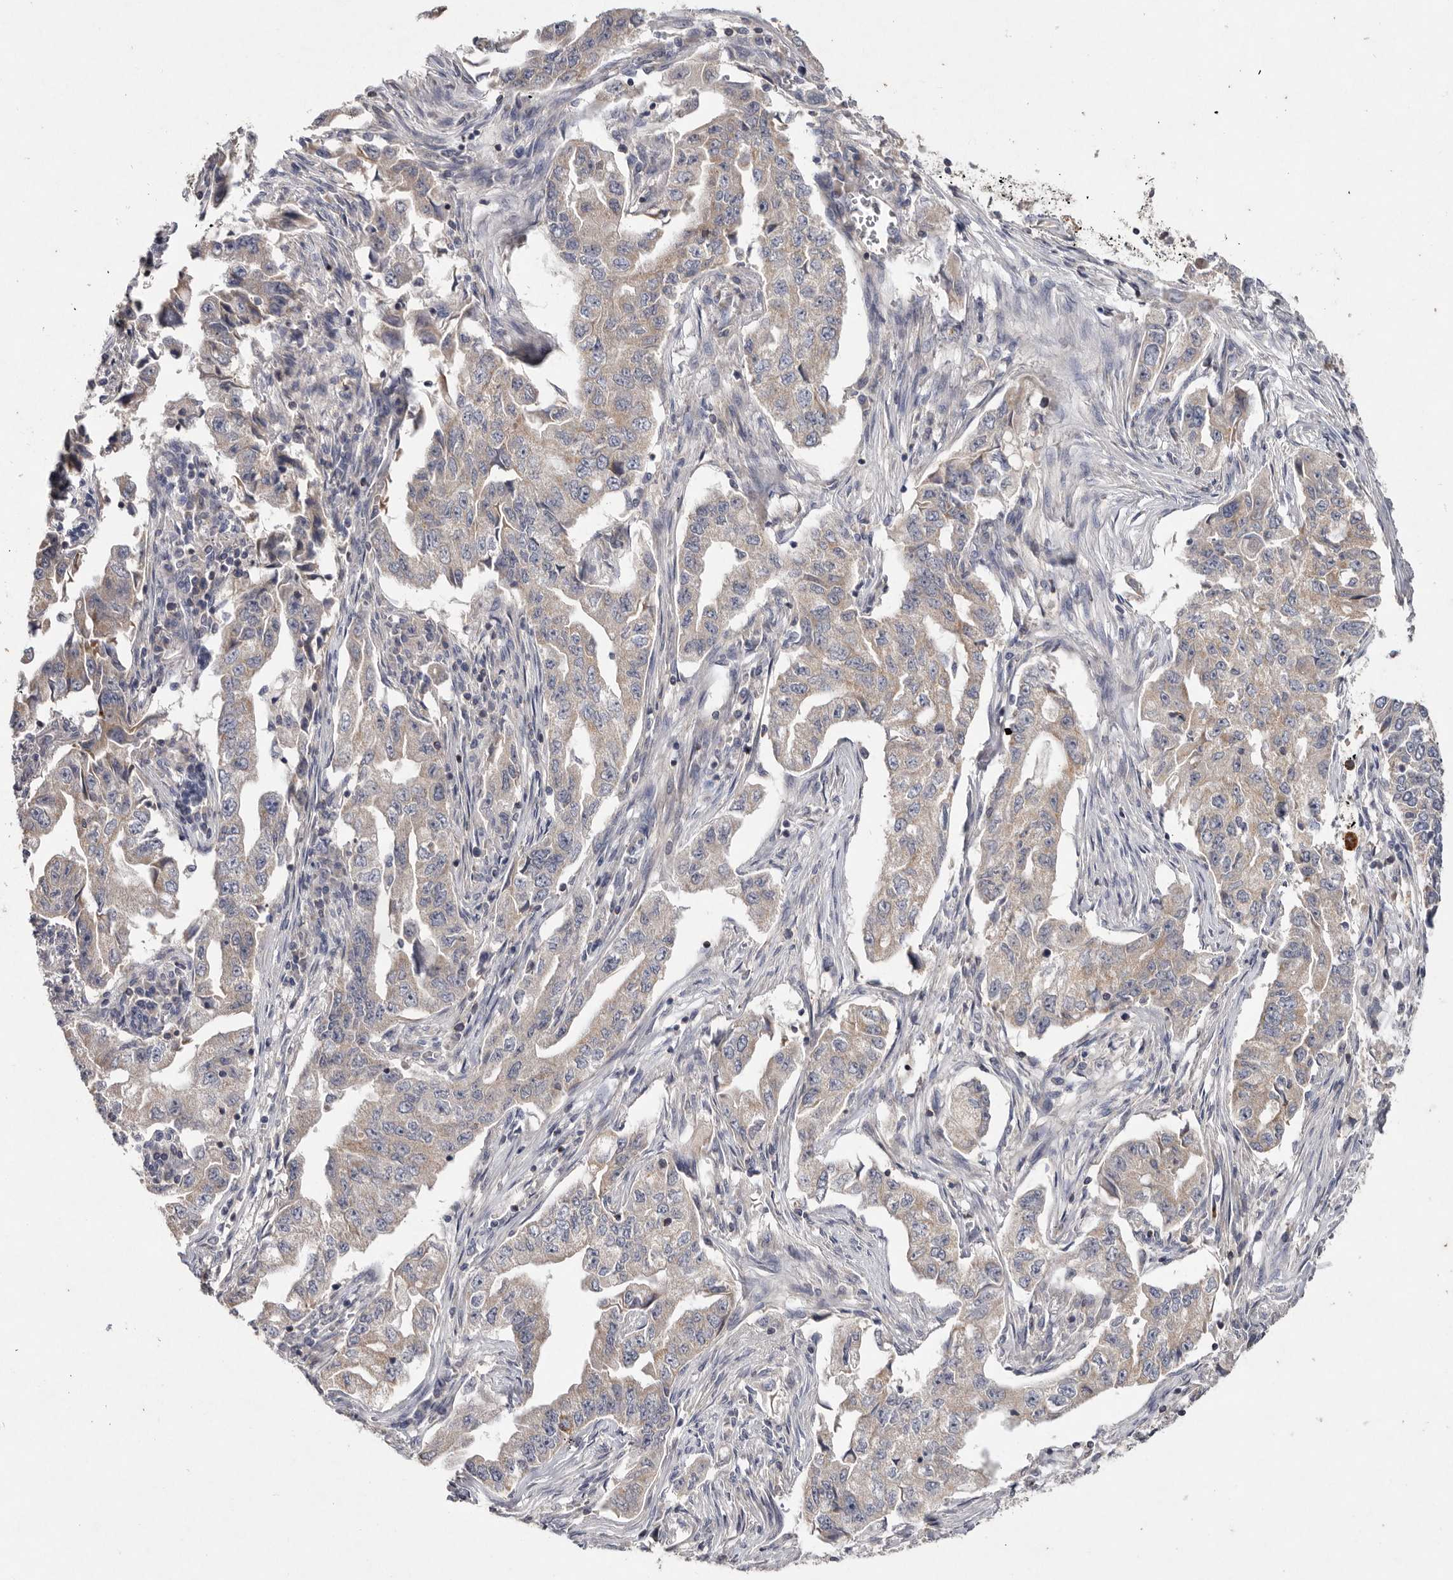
{"staining": {"intensity": "moderate", "quantity": "25%-75%", "location": "cytoplasmic/membranous"}, "tissue": "lung cancer", "cell_type": "Tumor cells", "image_type": "cancer", "snomed": [{"axis": "morphology", "description": "Adenocarcinoma, NOS"}, {"axis": "topography", "description": "Lung"}], "caption": "DAB (3,3'-diaminobenzidine) immunohistochemical staining of adenocarcinoma (lung) exhibits moderate cytoplasmic/membranous protein positivity in about 25%-75% of tumor cells.", "gene": "TNFSF14", "patient": {"sex": "female", "age": 51}}